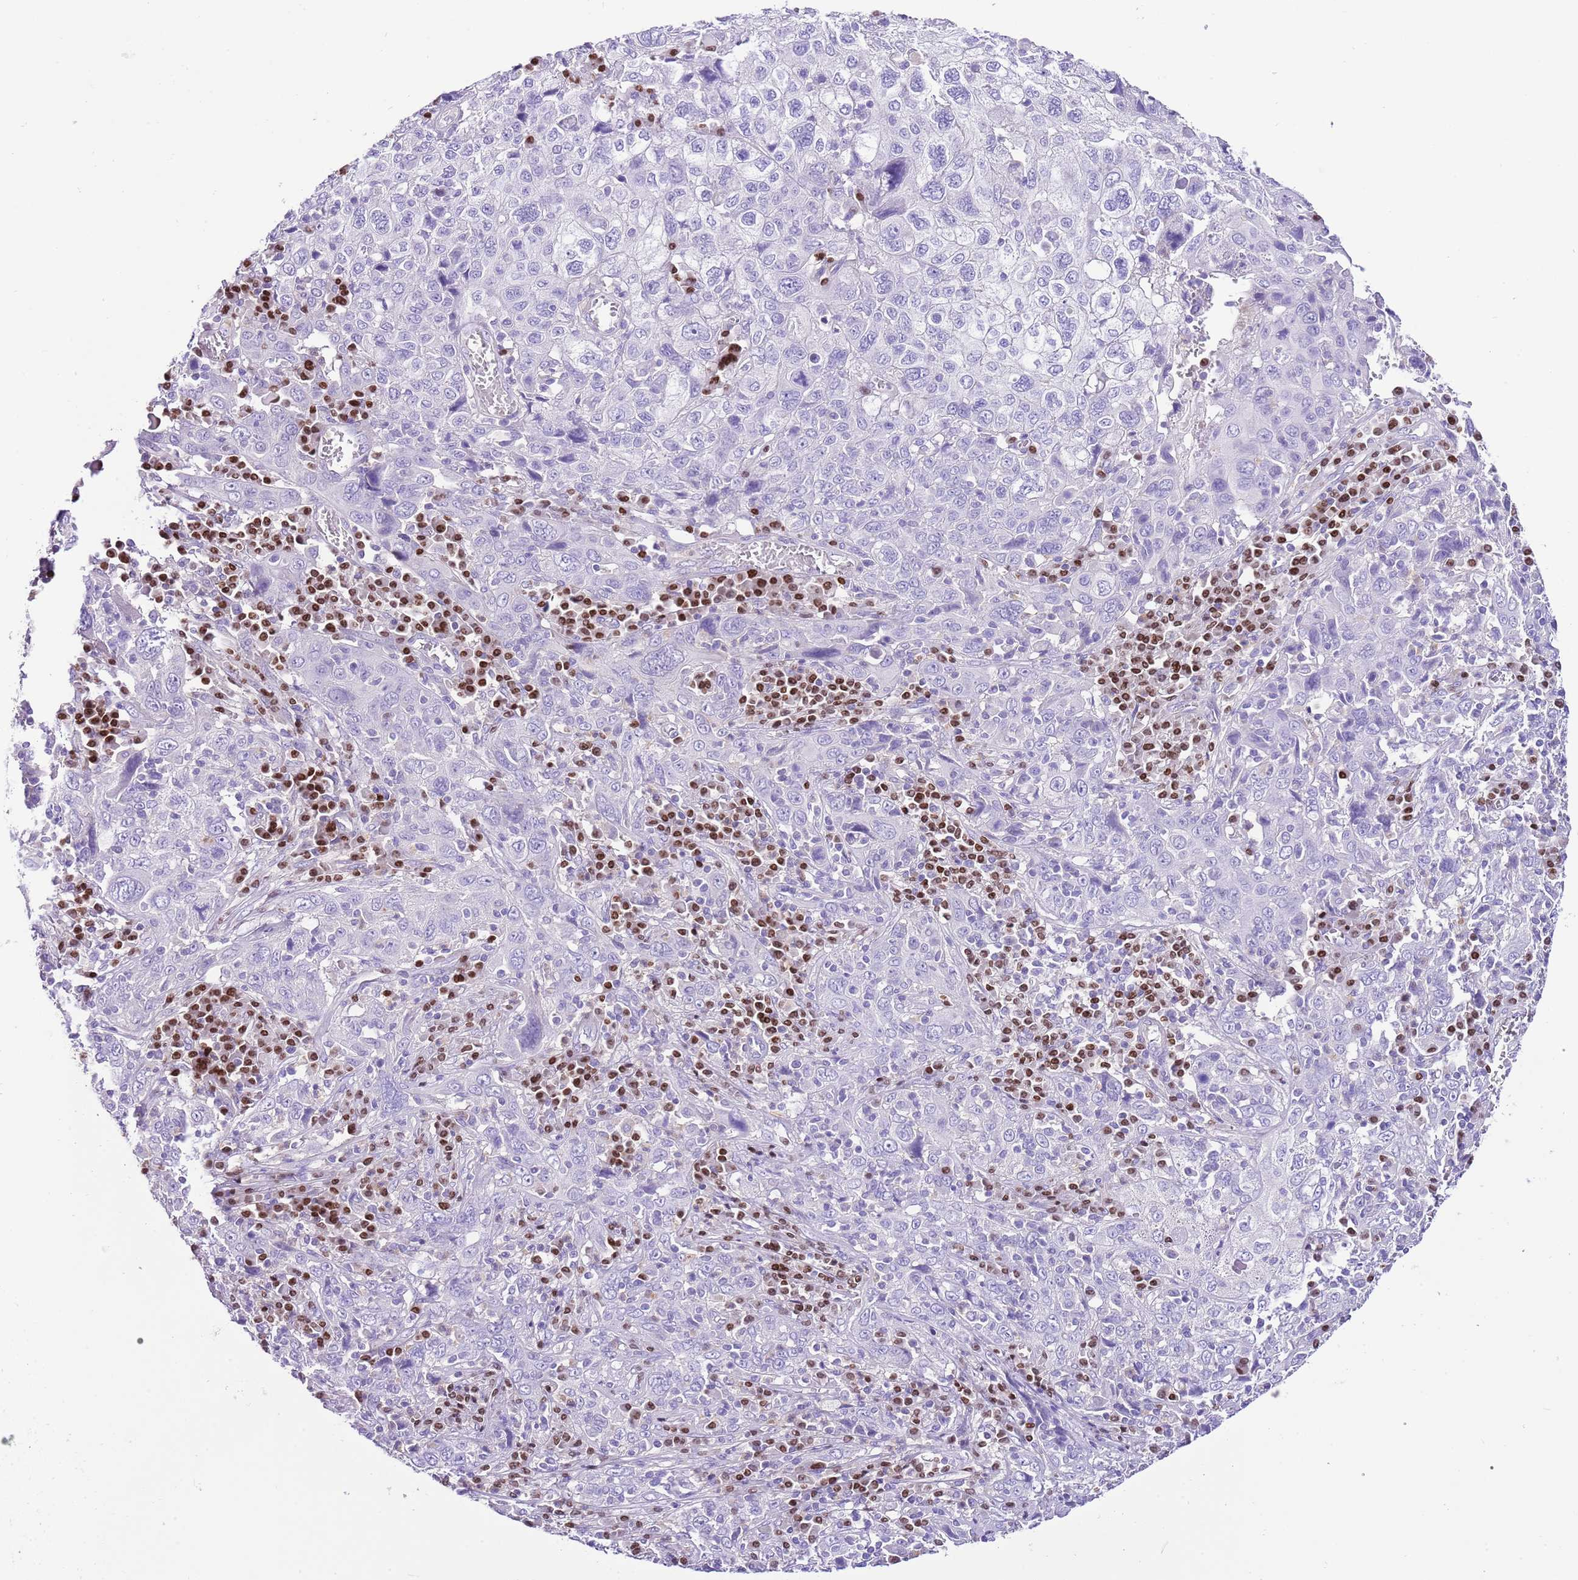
{"staining": {"intensity": "negative", "quantity": "none", "location": "none"}, "tissue": "cervical cancer", "cell_type": "Tumor cells", "image_type": "cancer", "snomed": [{"axis": "morphology", "description": "Squamous cell carcinoma, NOS"}, {"axis": "topography", "description": "Cervix"}], "caption": "A high-resolution photomicrograph shows IHC staining of squamous cell carcinoma (cervical), which exhibits no significant positivity in tumor cells.", "gene": "BHLHA15", "patient": {"sex": "female", "age": 46}}